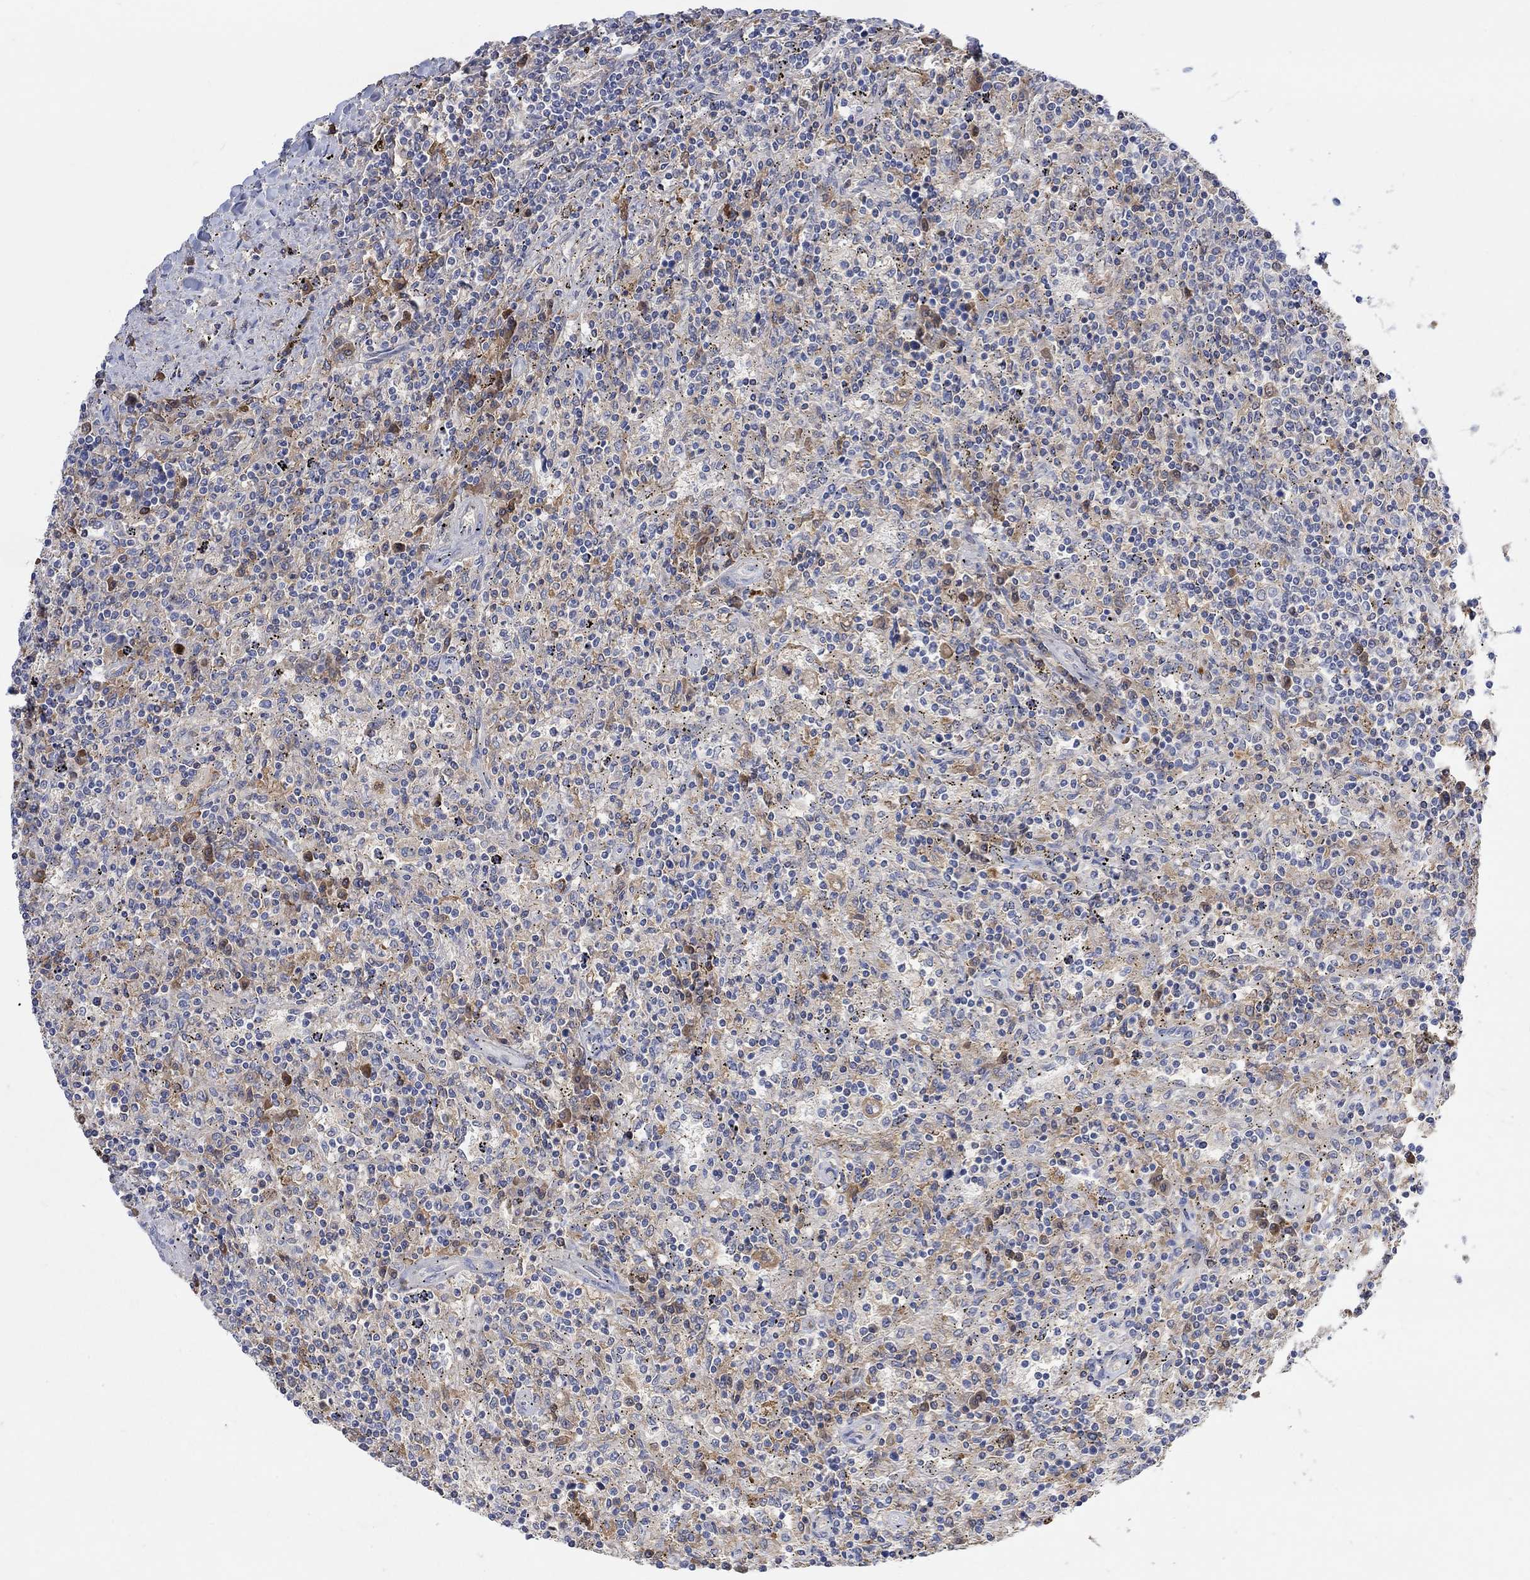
{"staining": {"intensity": "negative", "quantity": "none", "location": "none"}, "tissue": "lymphoma", "cell_type": "Tumor cells", "image_type": "cancer", "snomed": [{"axis": "morphology", "description": "Malignant lymphoma, non-Hodgkin's type, Low grade"}, {"axis": "topography", "description": "Lymph node"}], "caption": "This is a micrograph of immunohistochemistry (IHC) staining of low-grade malignant lymphoma, non-Hodgkin's type, which shows no positivity in tumor cells.", "gene": "MSTN", "patient": {"sex": "male", "age": 52}}